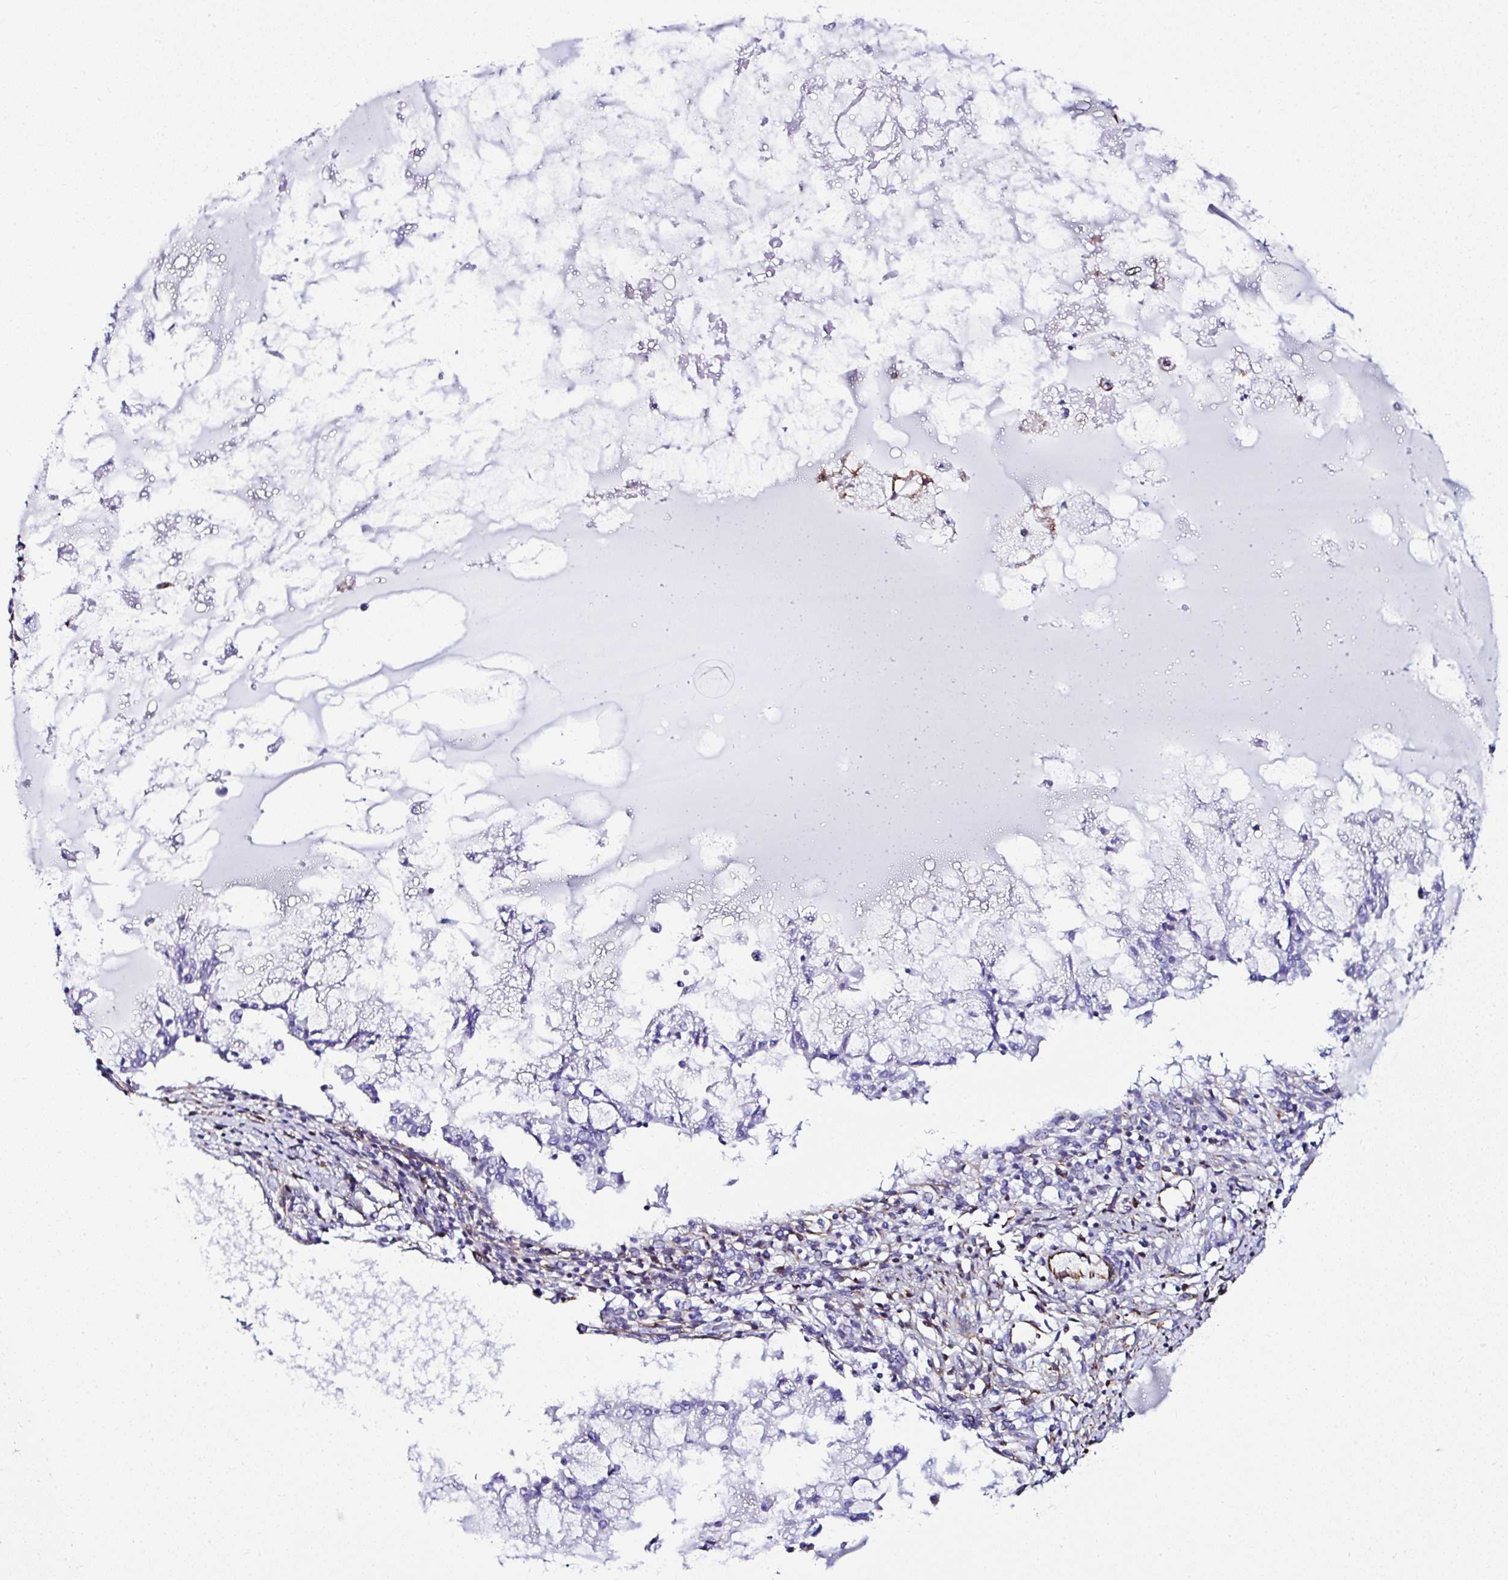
{"staining": {"intensity": "negative", "quantity": "none", "location": "none"}, "tissue": "ovarian cancer", "cell_type": "Tumor cells", "image_type": "cancer", "snomed": [{"axis": "morphology", "description": "Cystadenocarcinoma, mucinous, NOS"}, {"axis": "topography", "description": "Ovary"}], "caption": "DAB (3,3'-diaminobenzidine) immunohistochemical staining of human ovarian cancer reveals no significant staining in tumor cells. The staining is performed using DAB brown chromogen with nuclei counter-stained in using hematoxylin.", "gene": "DEPDC5", "patient": {"sex": "female", "age": 34}}